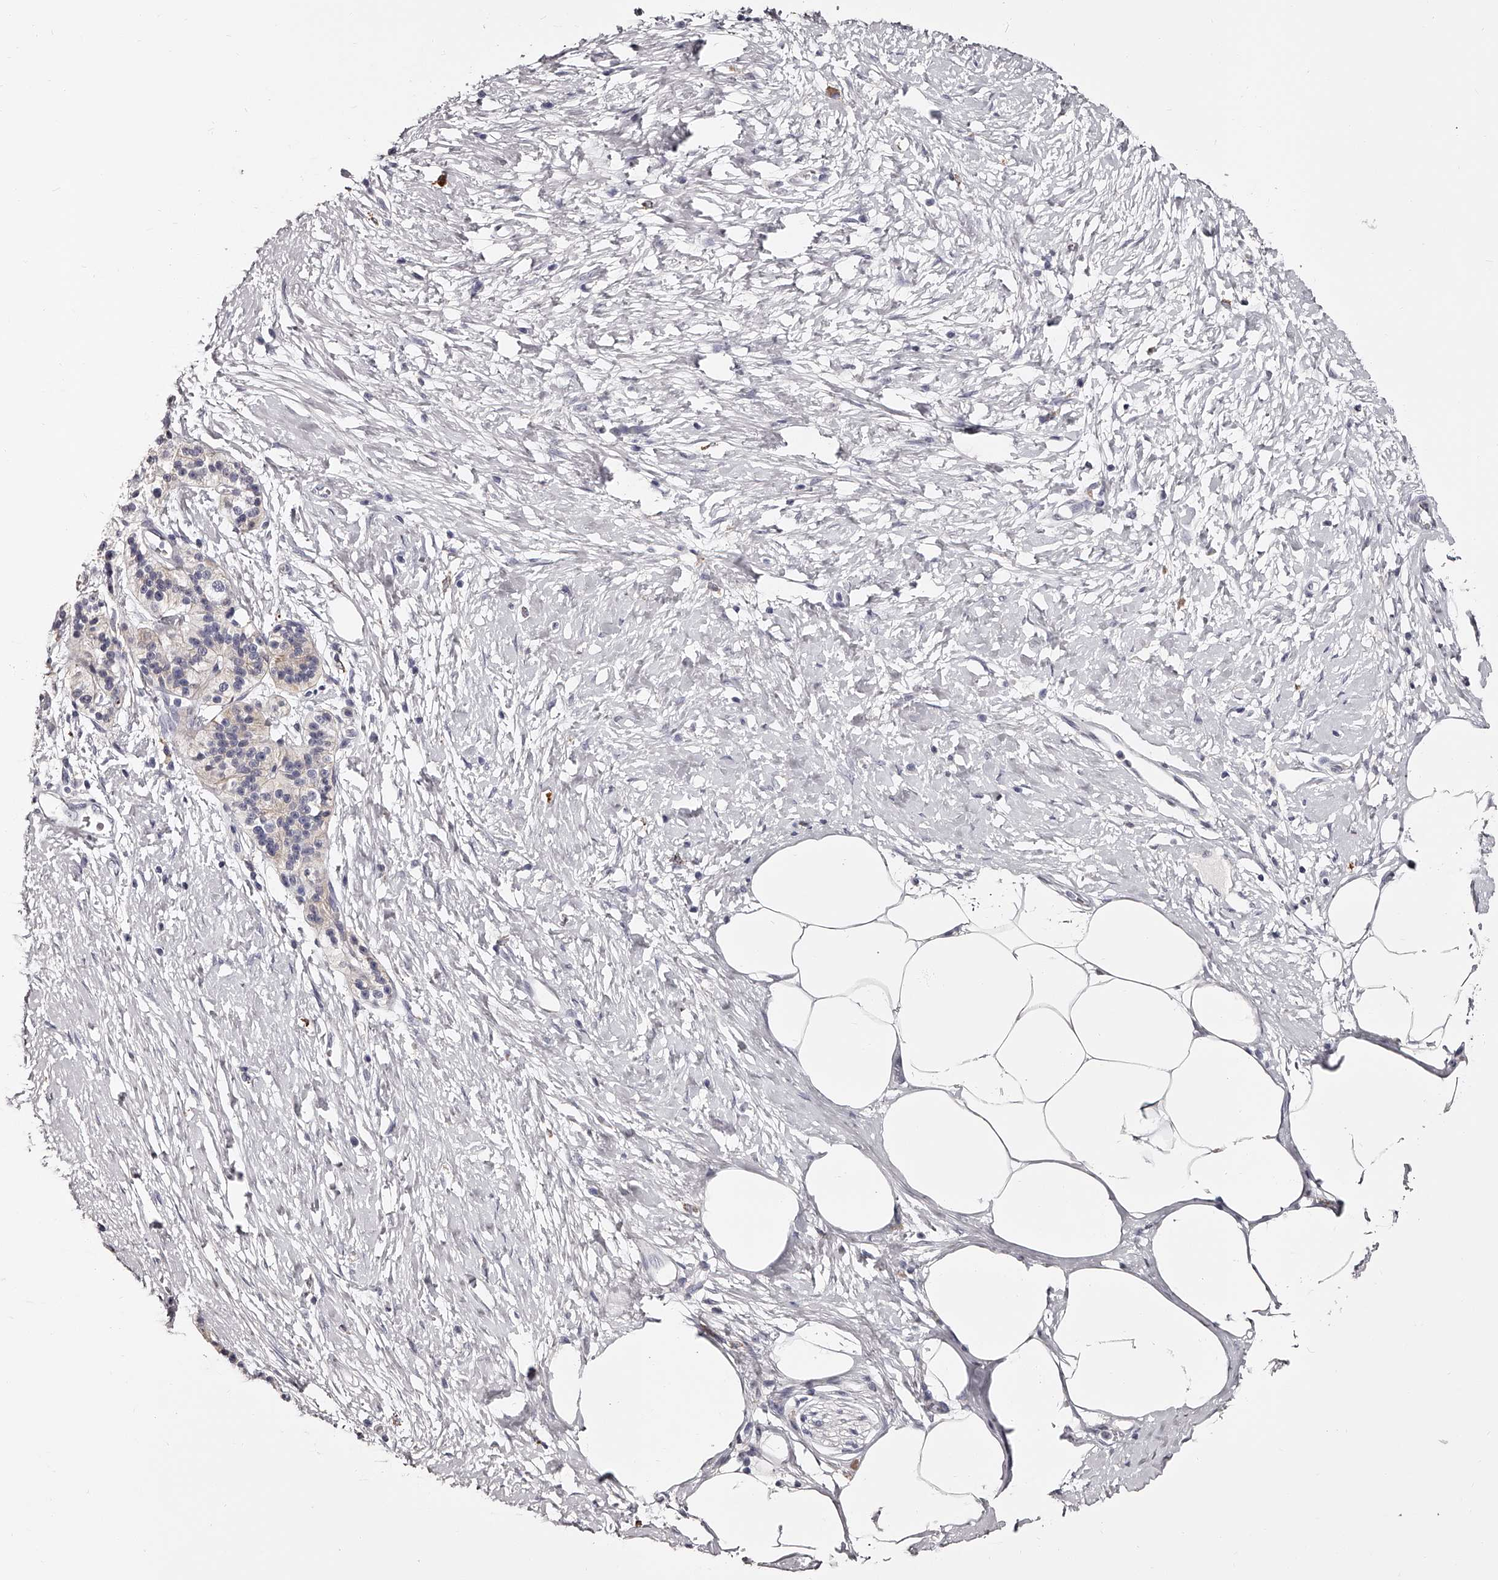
{"staining": {"intensity": "negative", "quantity": "none", "location": "none"}, "tissue": "pancreatic cancer", "cell_type": "Tumor cells", "image_type": "cancer", "snomed": [{"axis": "morphology", "description": "Adenocarcinoma, NOS"}, {"axis": "topography", "description": "Pancreas"}], "caption": "Immunohistochemistry of human adenocarcinoma (pancreatic) displays no expression in tumor cells.", "gene": "PACSIN1", "patient": {"sex": "male", "age": 50}}